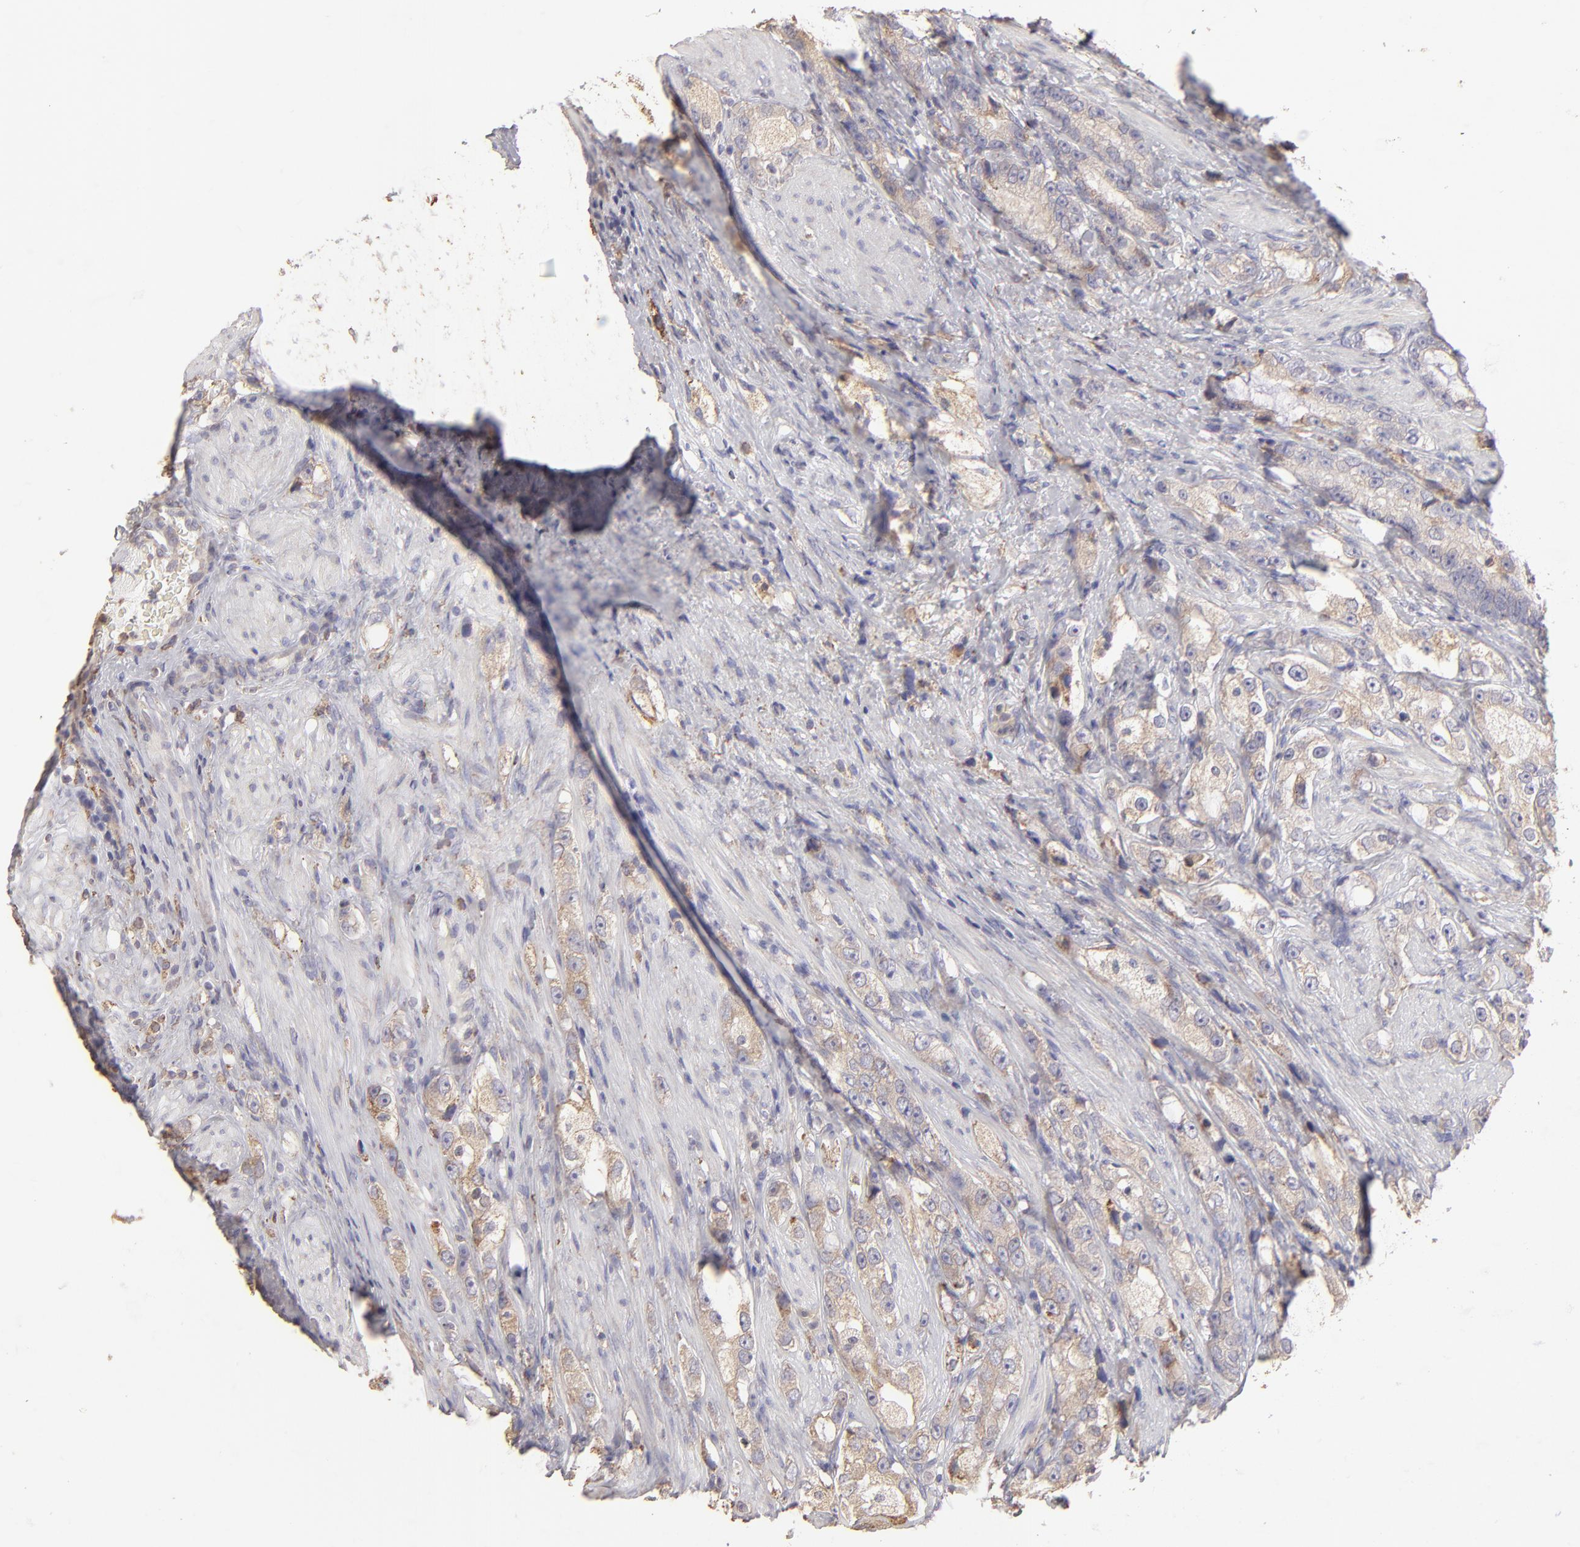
{"staining": {"intensity": "weak", "quantity": ">75%", "location": "cytoplasmic/membranous"}, "tissue": "prostate cancer", "cell_type": "Tumor cells", "image_type": "cancer", "snomed": [{"axis": "morphology", "description": "Adenocarcinoma, High grade"}, {"axis": "topography", "description": "Prostate"}], "caption": "A brown stain labels weak cytoplasmic/membranous positivity of a protein in human prostate cancer tumor cells. The staining is performed using DAB (3,3'-diaminobenzidine) brown chromogen to label protein expression. The nuclei are counter-stained blue using hematoxylin.", "gene": "CALR", "patient": {"sex": "male", "age": 63}}